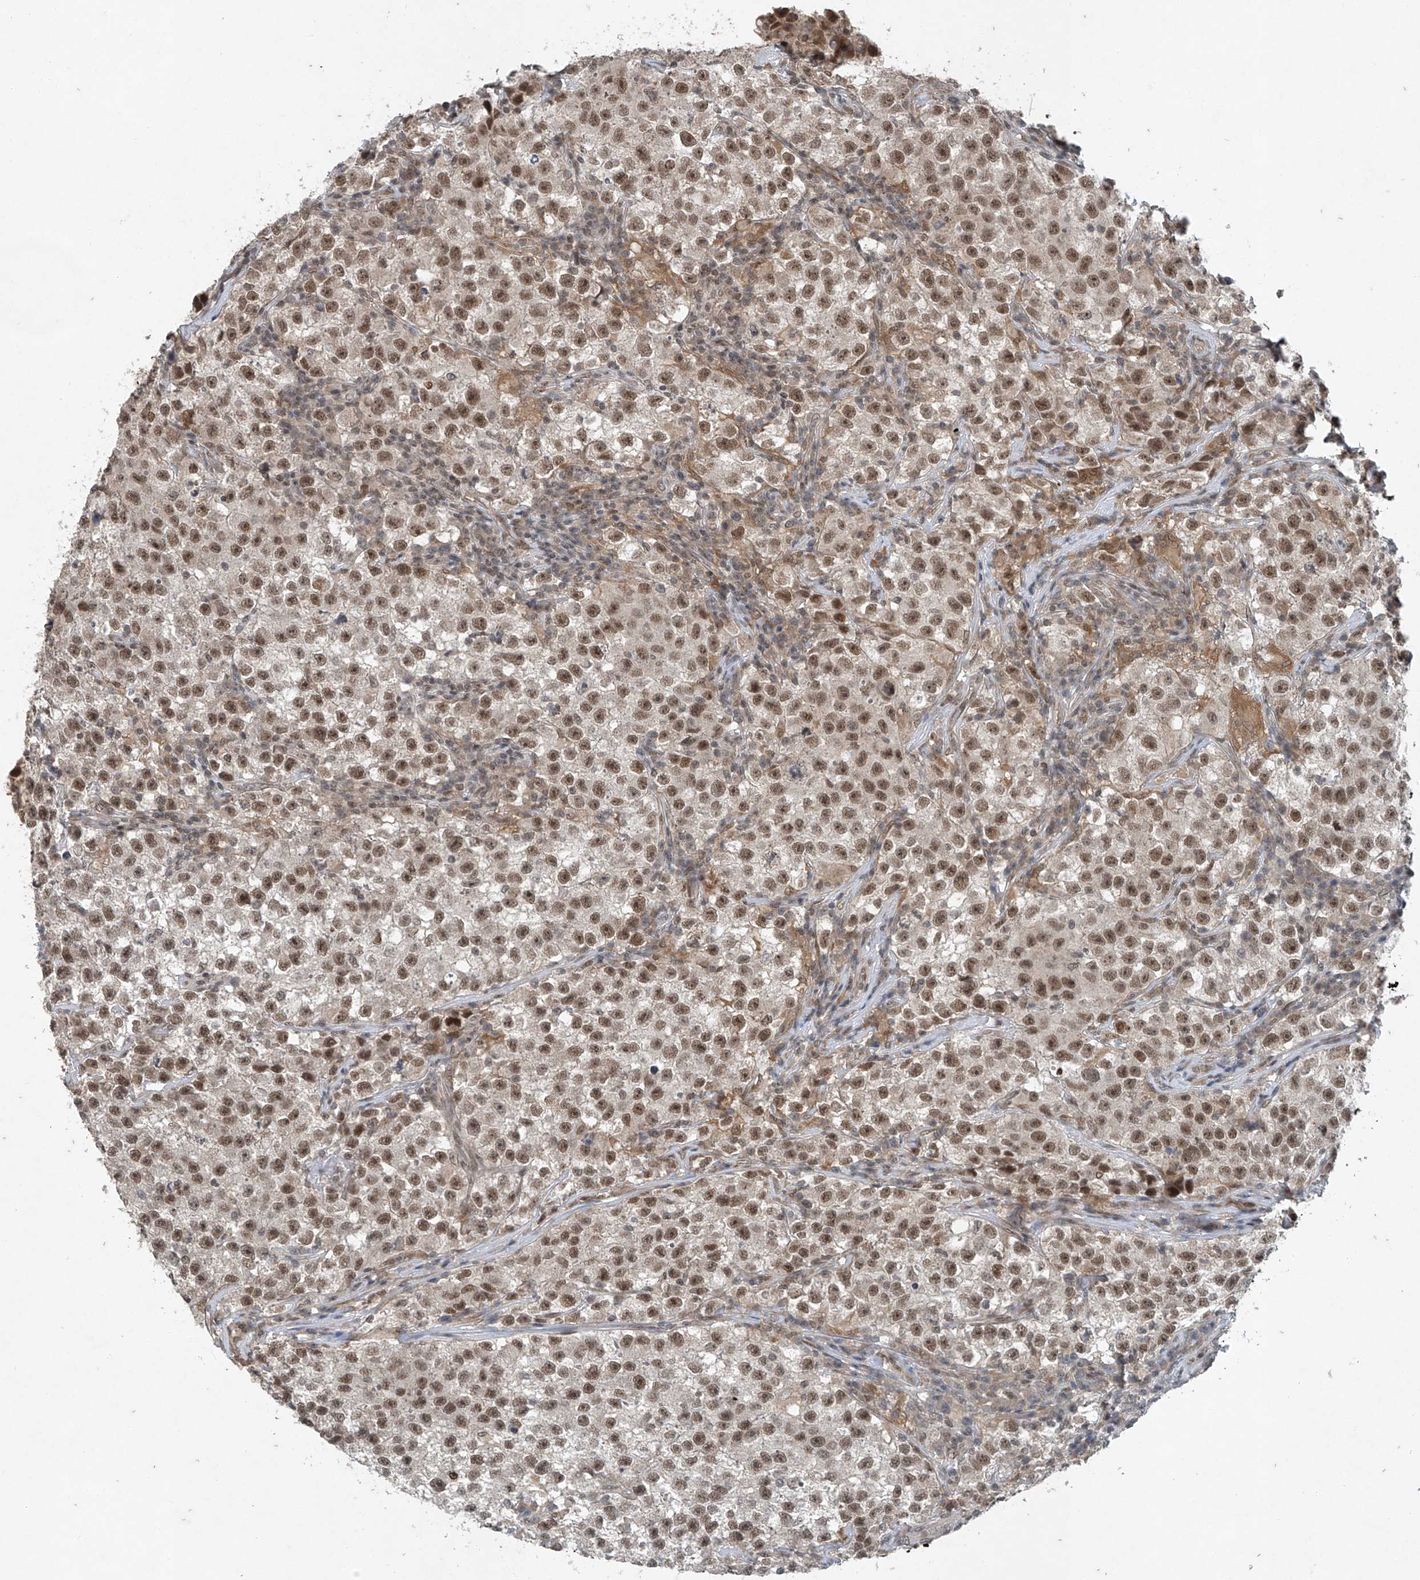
{"staining": {"intensity": "moderate", "quantity": "25%-75%", "location": "nuclear"}, "tissue": "testis cancer", "cell_type": "Tumor cells", "image_type": "cancer", "snomed": [{"axis": "morphology", "description": "Seminoma, NOS"}, {"axis": "topography", "description": "Testis"}], "caption": "The photomicrograph shows staining of testis cancer, revealing moderate nuclear protein expression (brown color) within tumor cells. (brown staining indicates protein expression, while blue staining denotes nuclei).", "gene": "TAF8", "patient": {"sex": "male", "age": 22}}